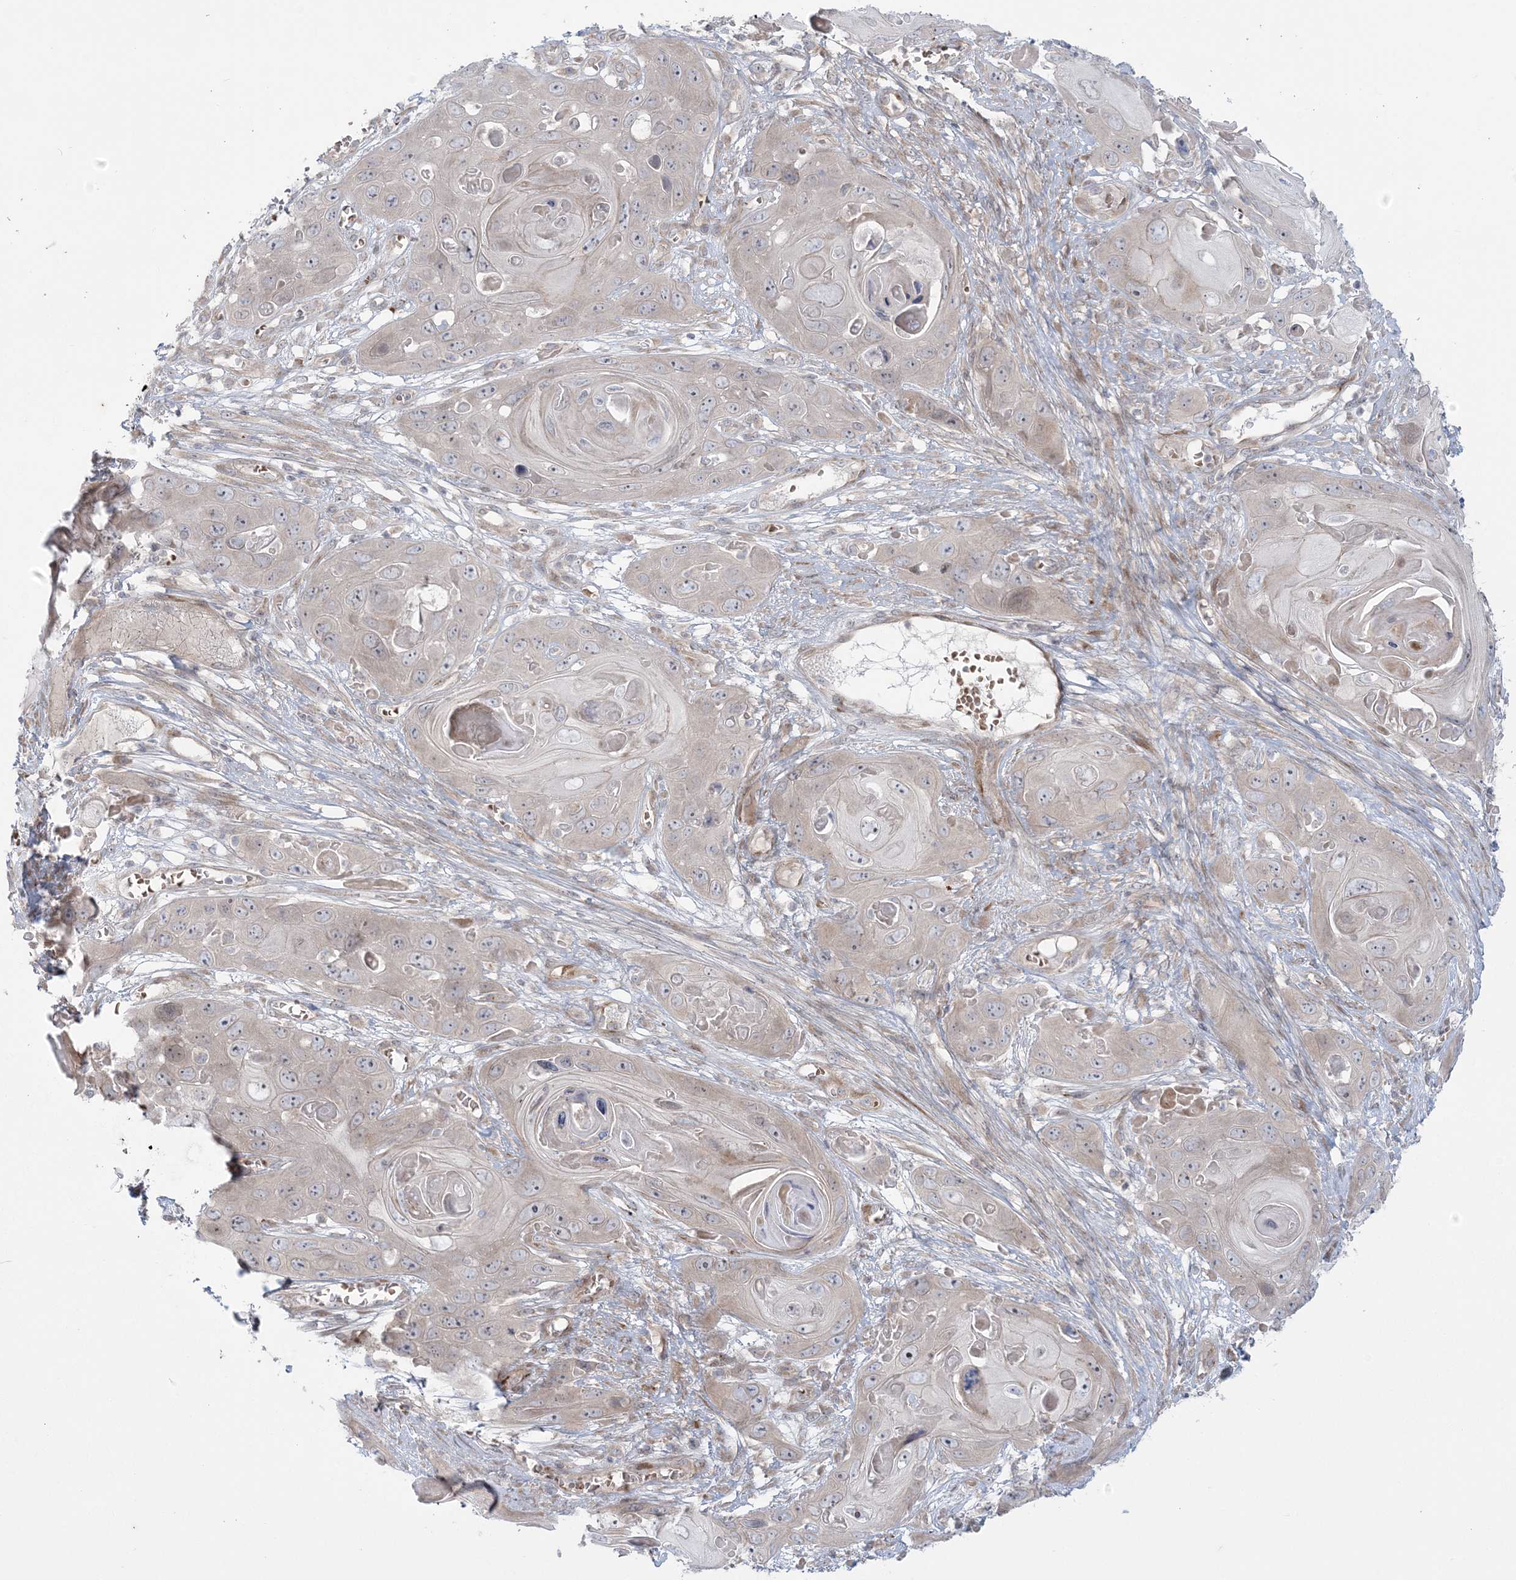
{"staining": {"intensity": "weak", "quantity": "<25%", "location": "cytoplasmic/membranous"}, "tissue": "skin cancer", "cell_type": "Tumor cells", "image_type": "cancer", "snomed": [{"axis": "morphology", "description": "Squamous cell carcinoma, NOS"}, {"axis": "topography", "description": "Skin"}], "caption": "Immunohistochemistry of skin cancer demonstrates no expression in tumor cells. Brightfield microscopy of immunohistochemistry (IHC) stained with DAB (3,3'-diaminobenzidine) (brown) and hematoxylin (blue), captured at high magnification.", "gene": "NUDT9", "patient": {"sex": "male", "age": 55}}